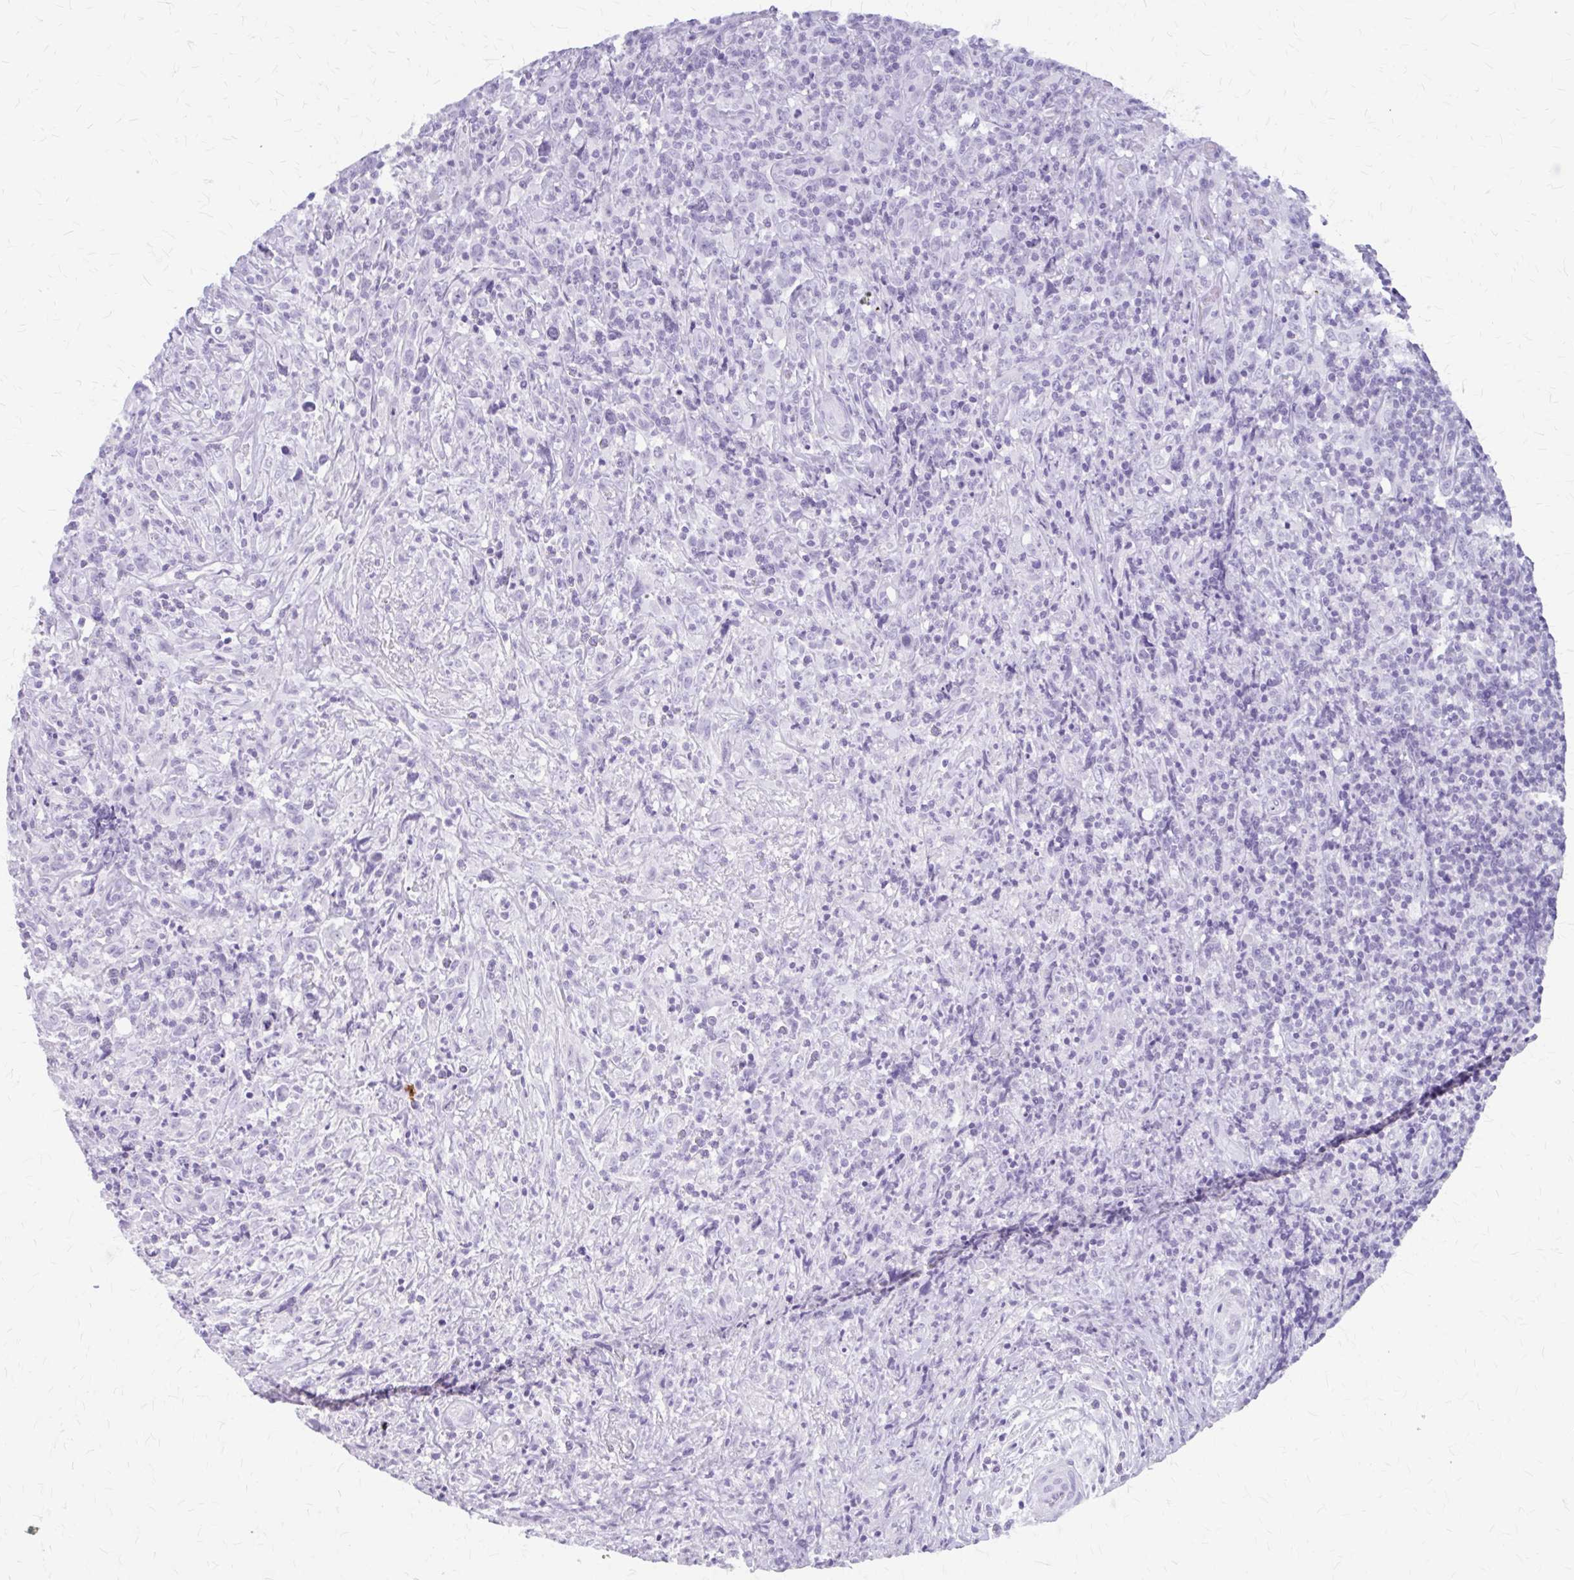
{"staining": {"intensity": "negative", "quantity": "none", "location": "none"}, "tissue": "lymphoma", "cell_type": "Tumor cells", "image_type": "cancer", "snomed": [{"axis": "morphology", "description": "Hodgkin's disease, NOS"}, {"axis": "topography", "description": "Lymph node"}], "caption": "Immunohistochemistry of lymphoma displays no expression in tumor cells.", "gene": "KLHDC7A", "patient": {"sex": "female", "age": 18}}